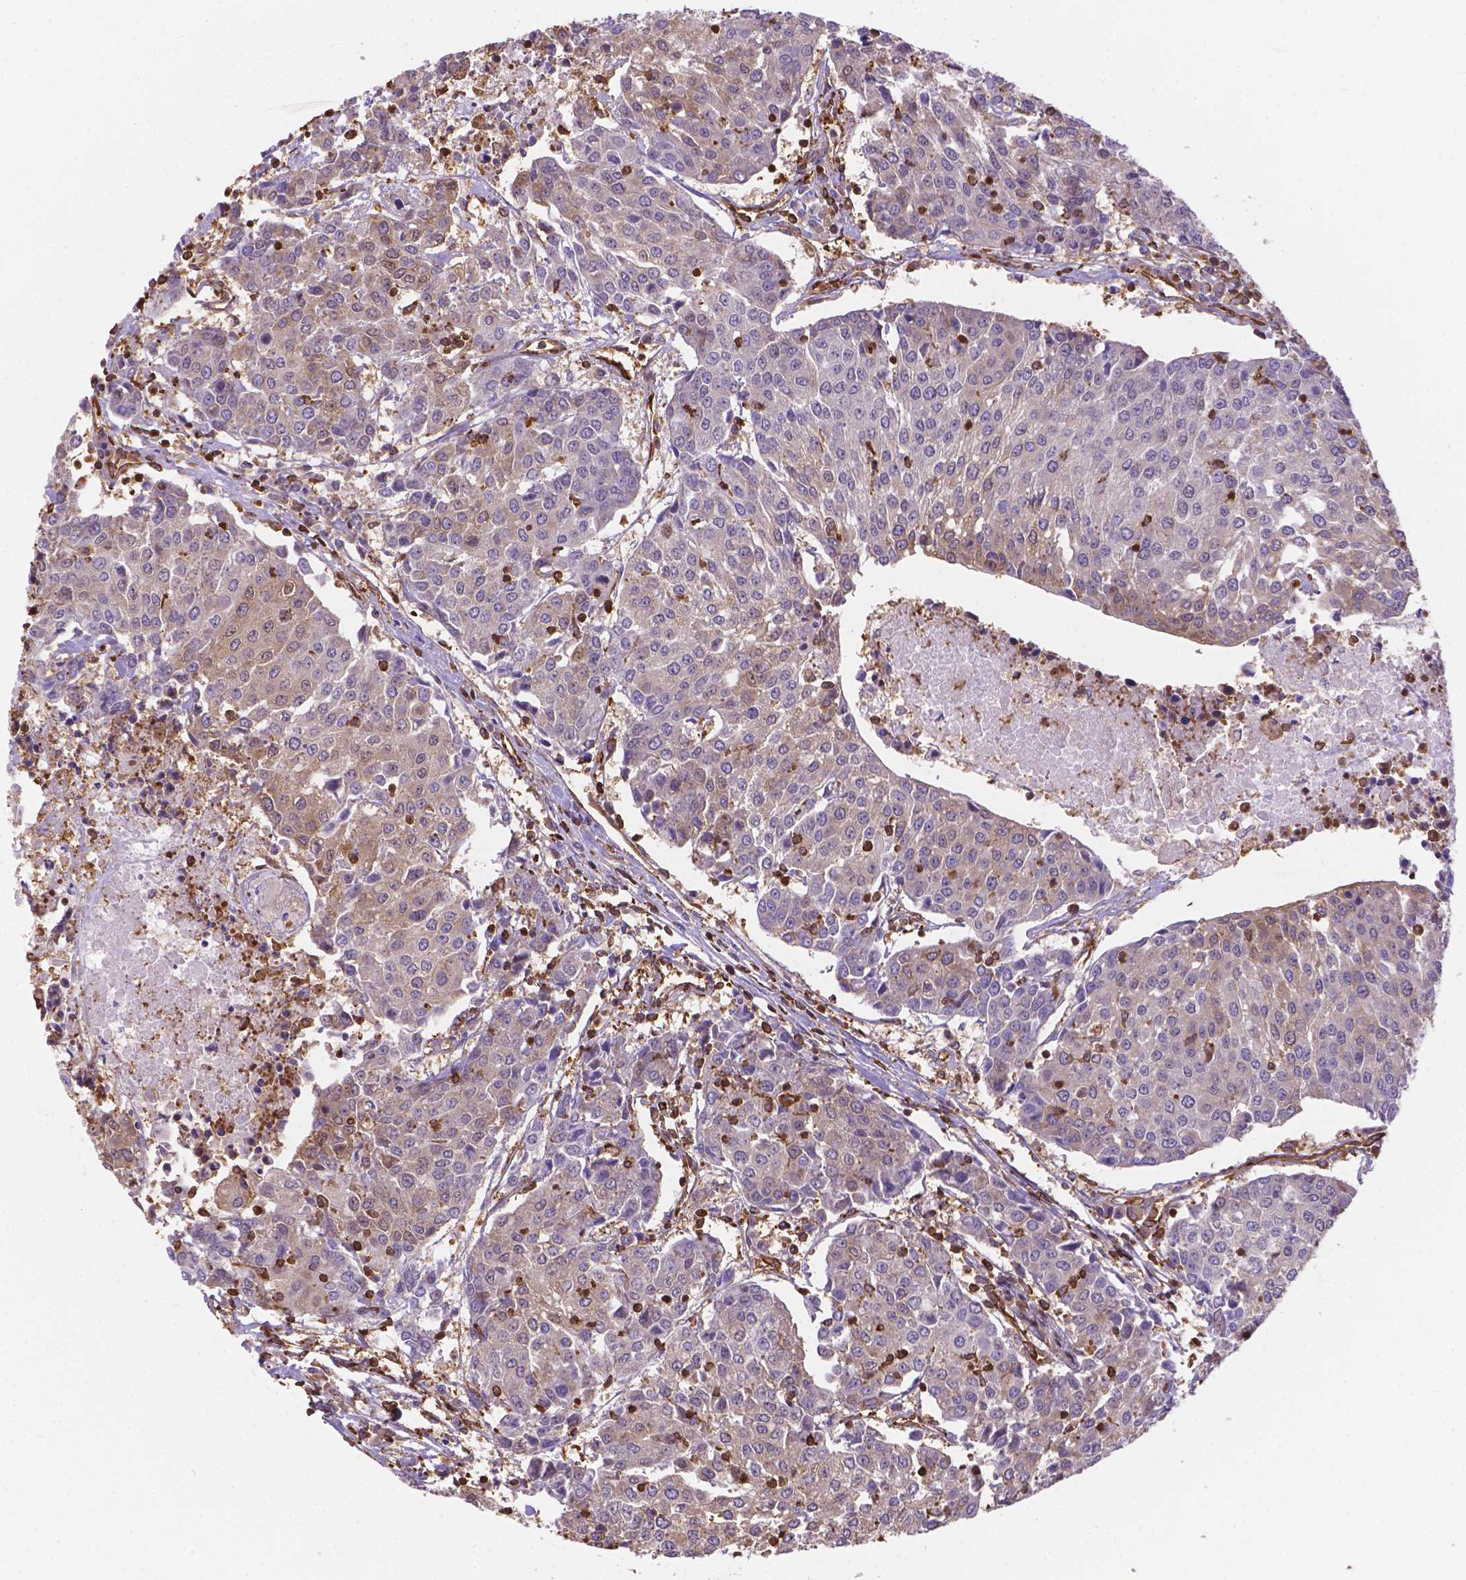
{"staining": {"intensity": "weak", "quantity": "<25%", "location": "cytoplasmic/membranous"}, "tissue": "urothelial cancer", "cell_type": "Tumor cells", "image_type": "cancer", "snomed": [{"axis": "morphology", "description": "Urothelial carcinoma, High grade"}, {"axis": "topography", "description": "Urinary bladder"}], "caption": "High-grade urothelial carcinoma was stained to show a protein in brown. There is no significant positivity in tumor cells.", "gene": "DMWD", "patient": {"sex": "female", "age": 85}}